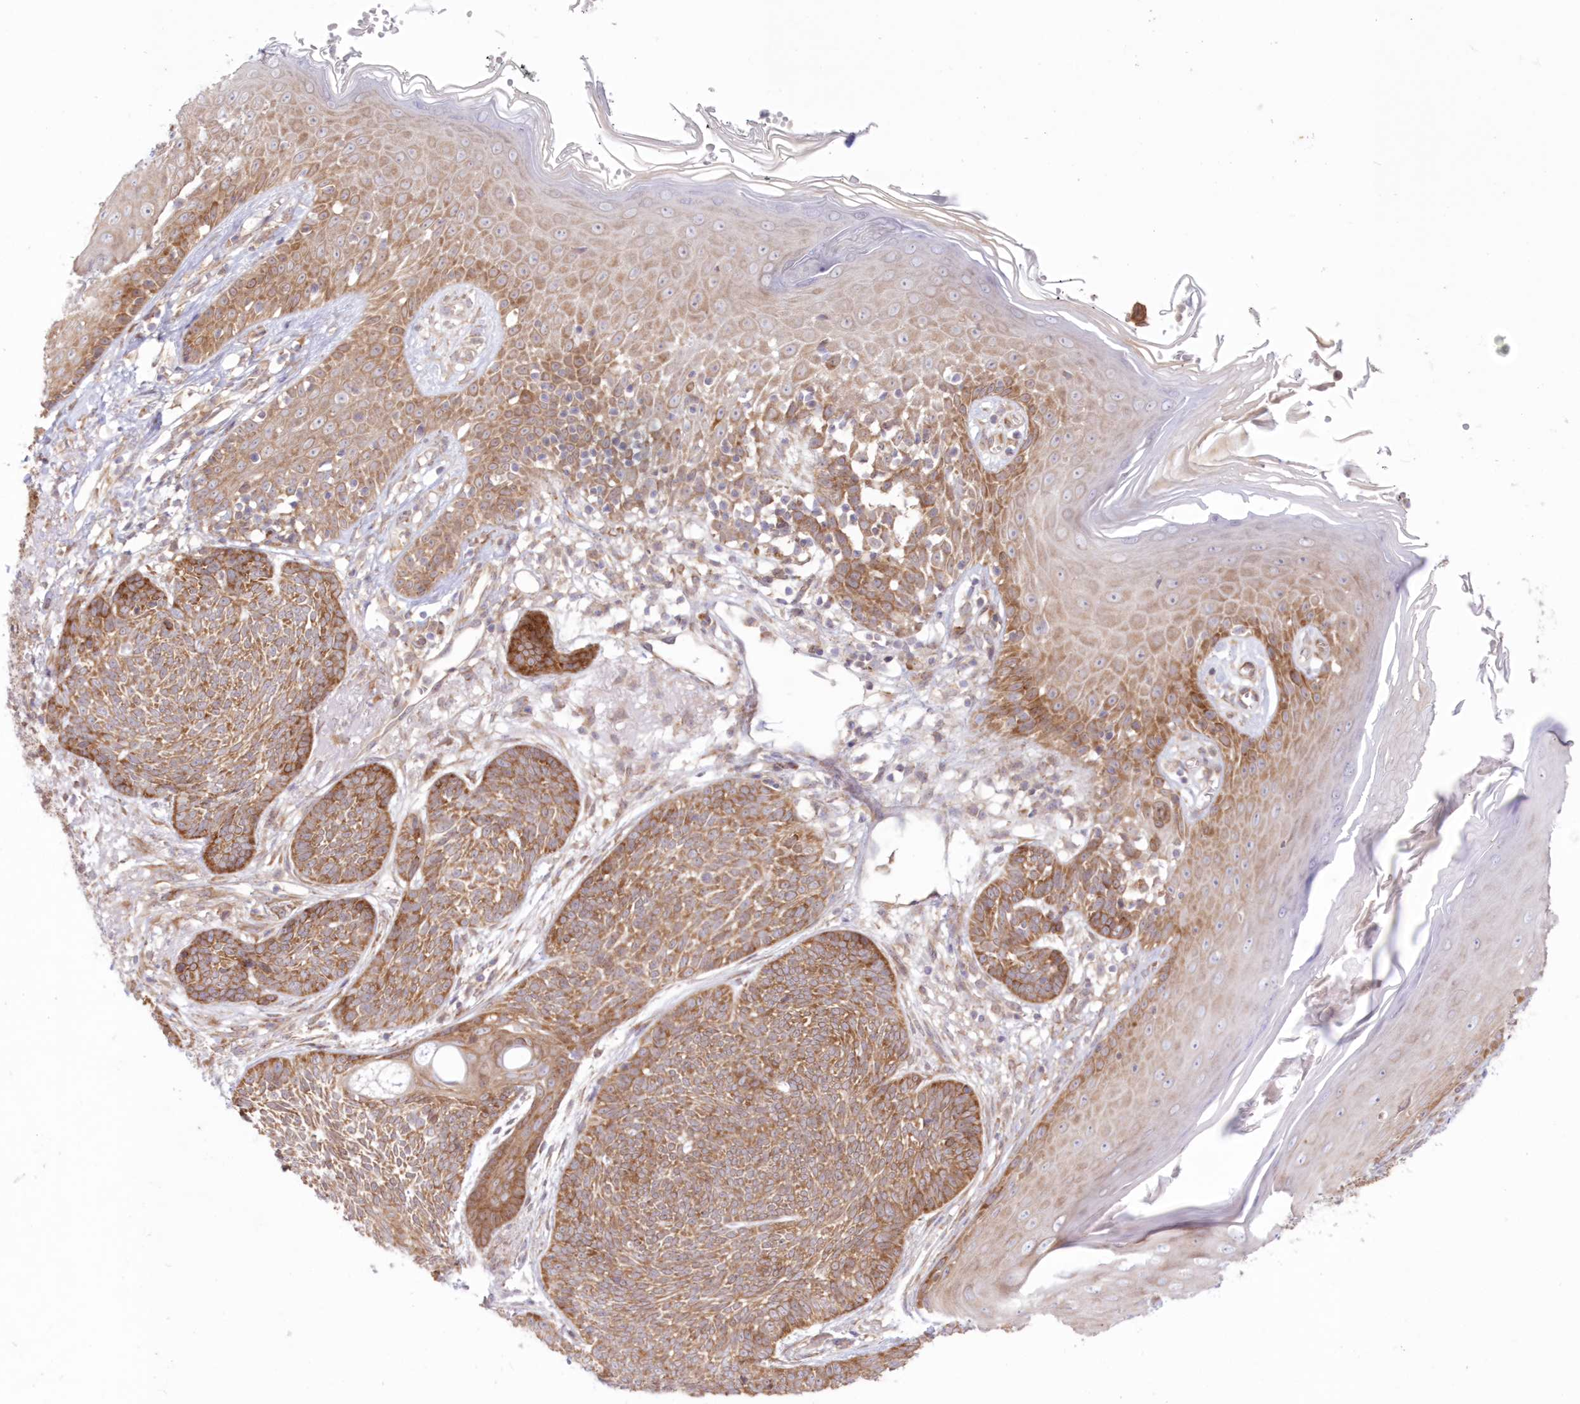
{"staining": {"intensity": "strong", "quantity": ">75%", "location": "cytoplasmic/membranous"}, "tissue": "skin cancer", "cell_type": "Tumor cells", "image_type": "cancer", "snomed": [{"axis": "morphology", "description": "Normal tissue, NOS"}, {"axis": "morphology", "description": "Basal cell carcinoma"}, {"axis": "topography", "description": "Skin"}], "caption": "A histopathology image showing strong cytoplasmic/membranous positivity in about >75% of tumor cells in skin cancer, as visualized by brown immunohistochemical staining.", "gene": "RNPEP", "patient": {"sex": "male", "age": 64}}